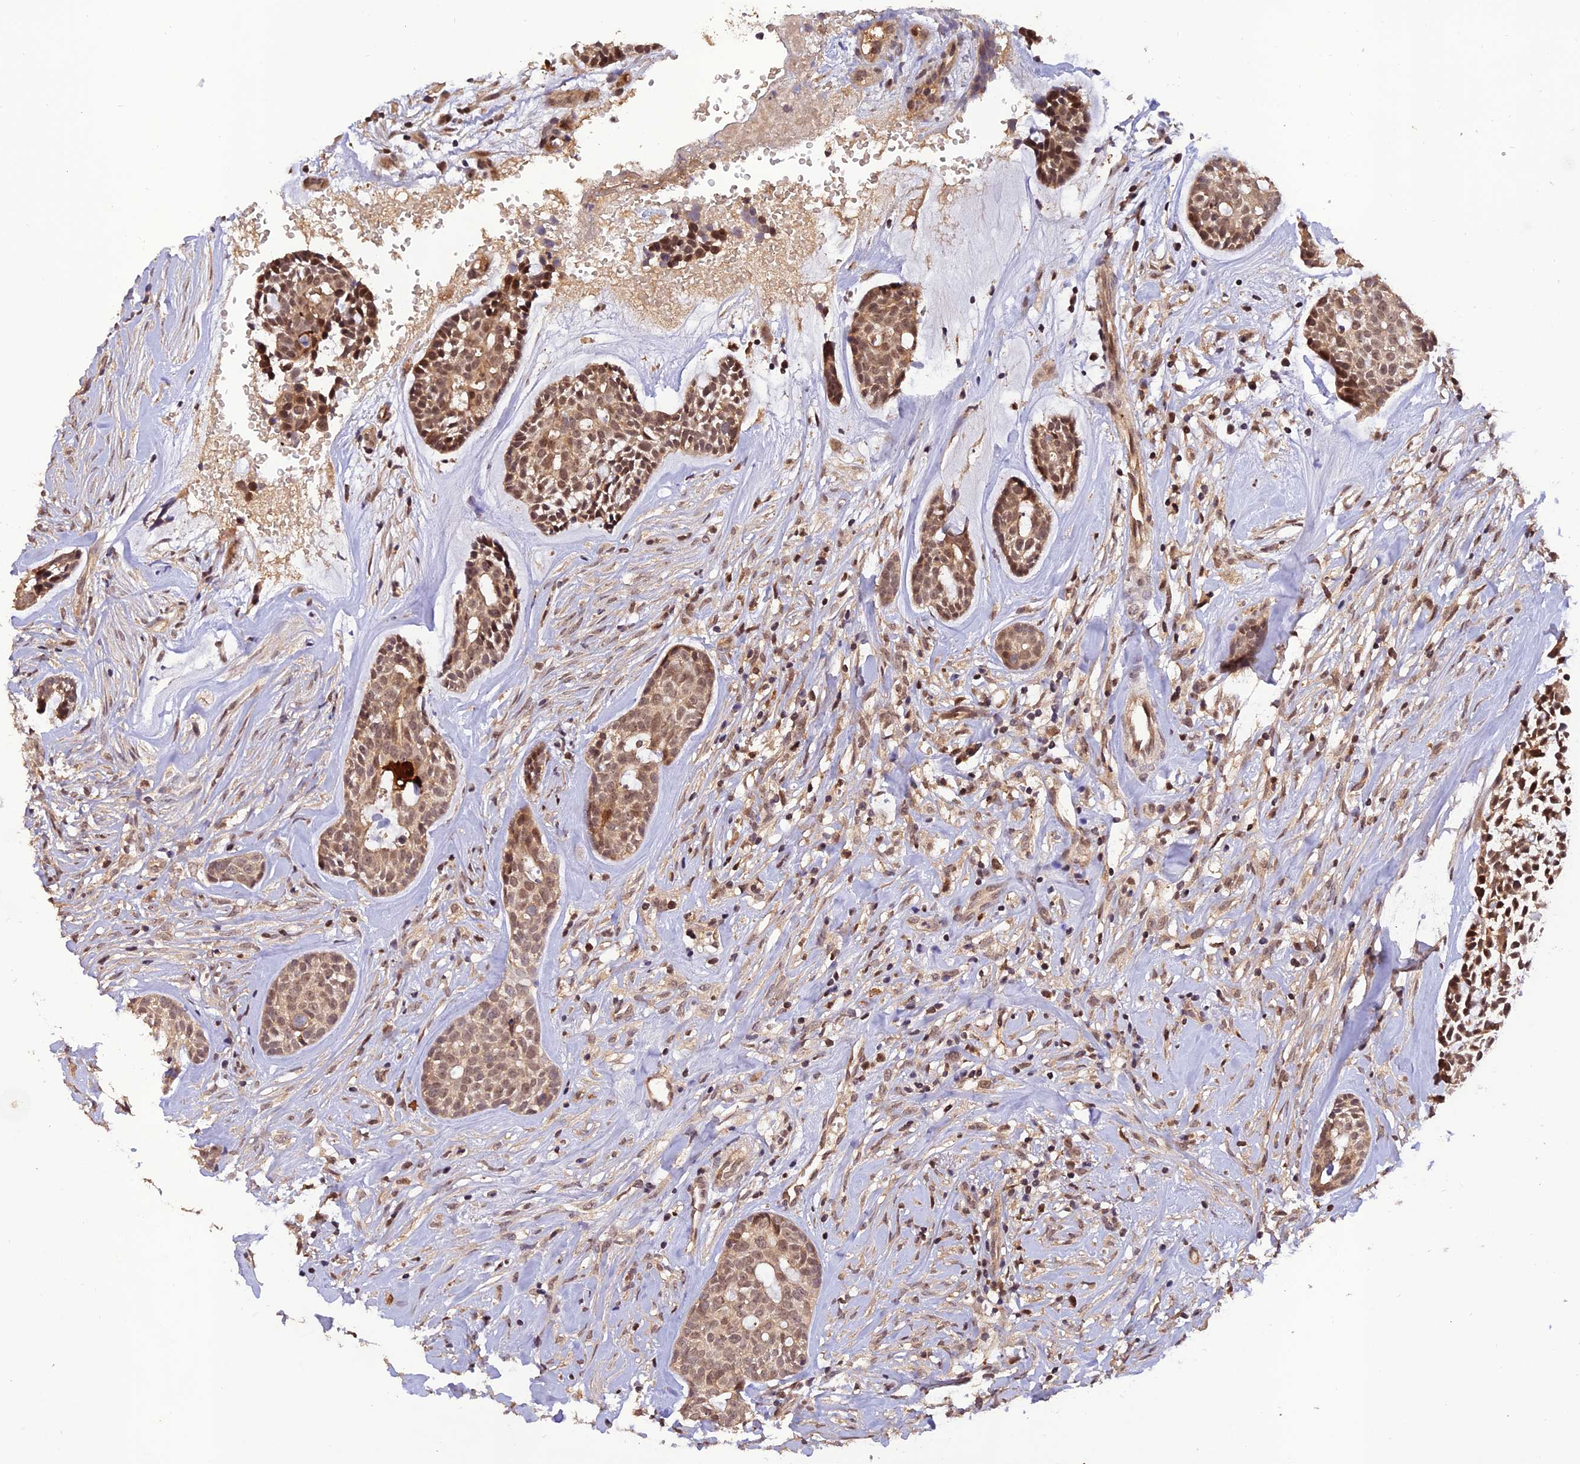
{"staining": {"intensity": "moderate", "quantity": ">75%", "location": "cytoplasmic/membranous,nuclear"}, "tissue": "head and neck cancer", "cell_type": "Tumor cells", "image_type": "cancer", "snomed": [{"axis": "morphology", "description": "Normal tissue, NOS"}, {"axis": "morphology", "description": "Adenocarcinoma, NOS"}, {"axis": "topography", "description": "Subcutis"}, {"axis": "topography", "description": "Nasopharynx"}, {"axis": "topography", "description": "Head-Neck"}], "caption": "DAB immunohistochemical staining of human adenocarcinoma (head and neck) exhibits moderate cytoplasmic/membranous and nuclear protein expression in approximately >75% of tumor cells.", "gene": "REV1", "patient": {"sex": "female", "age": 73}}